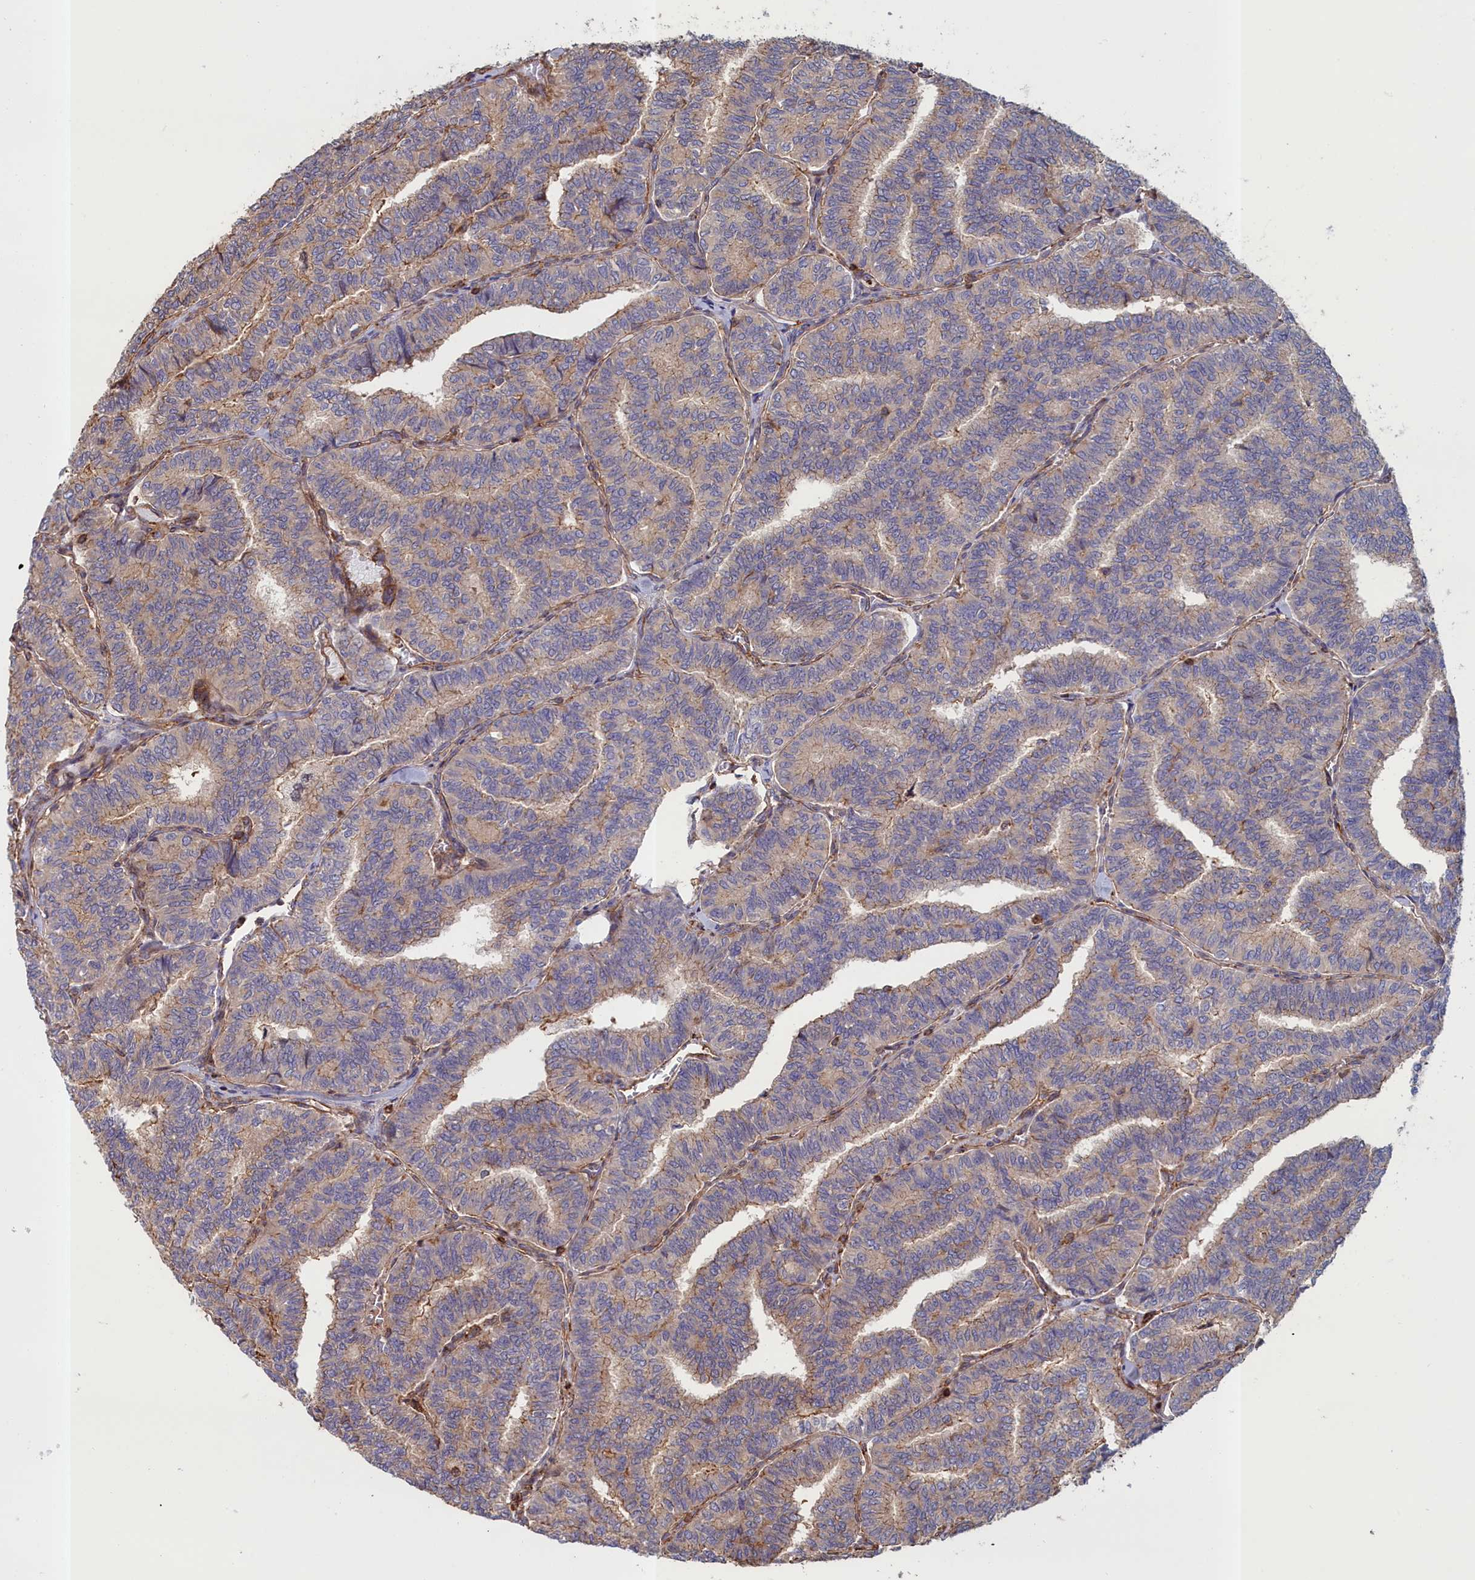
{"staining": {"intensity": "weak", "quantity": "<25%", "location": "cytoplasmic/membranous"}, "tissue": "thyroid cancer", "cell_type": "Tumor cells", "image_type": "cancer", "snomed": [{"axis": "morphology", "description": "Papillary adenocarcinoma, NOS"}, {"axis": "topography", "description": "Thyroid gland"}], "caption": "A photomicrograph of thyroid cancer stained for a protein exhibits no brown staining in tumor cells.", "gene": "ANKRD27", "patient": {"sex": "female", "age": 35}}